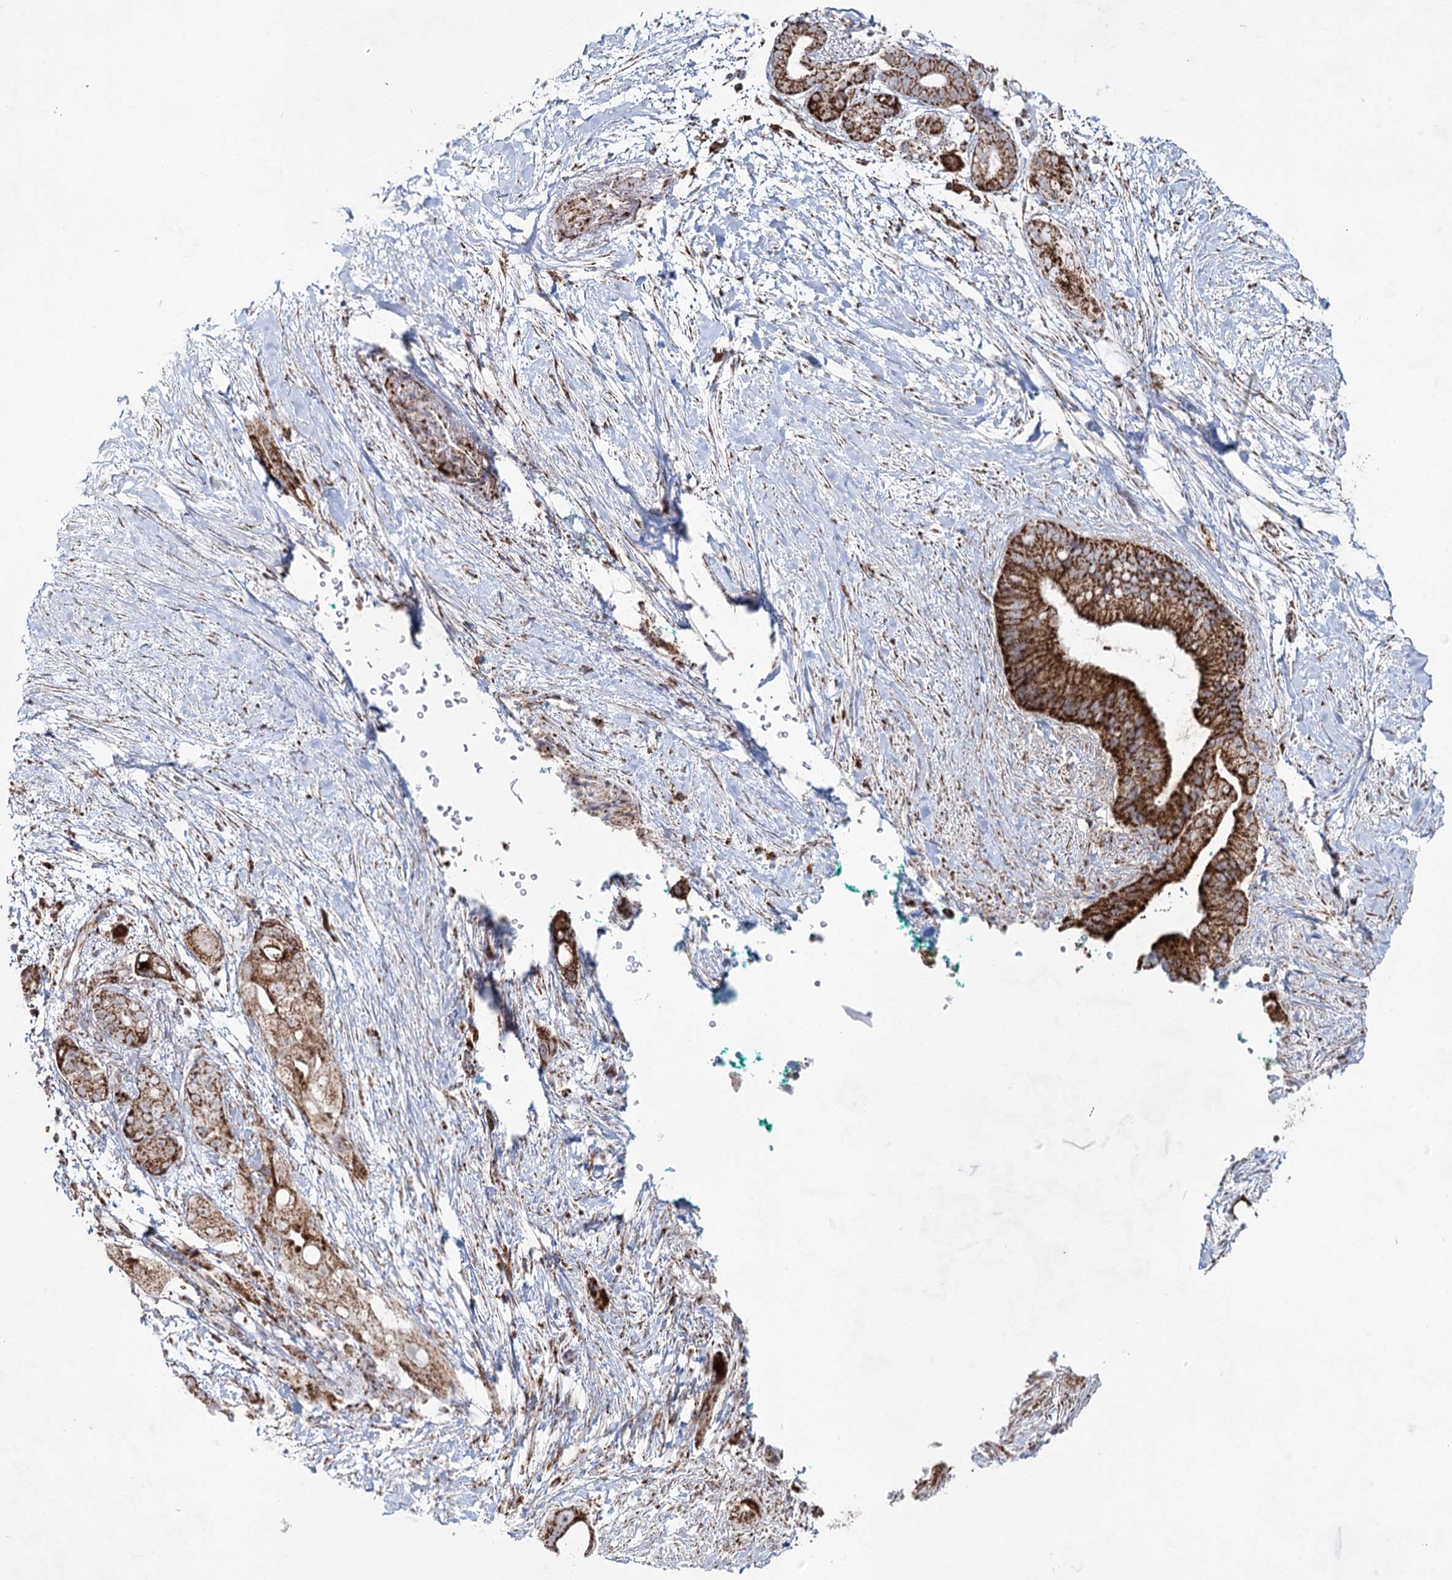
{"staining": {"intensity": "strong", "quantity": ">75%", "location": "cytoplasmic/membranous"}, "tissue": "pancreatic cancer", "cell_type": "Tumor cells", "image_type": "cancer", "snomed": [{"axis": "morphology", "description": "Adenocarcinoma, NOS"}, {"axis": "topography", "description": "Pancreas"}], "caption": "Protein staining demonstrates strong cytoplasmic/membranous positivity in about >75% of tumor cells in adenocarcinoma (pancreatic). (Brightfield microscopy of DAB IHC at high magnification).", "gene": "CWF19L1", "patient": {"sex": "male", "age": 53}}